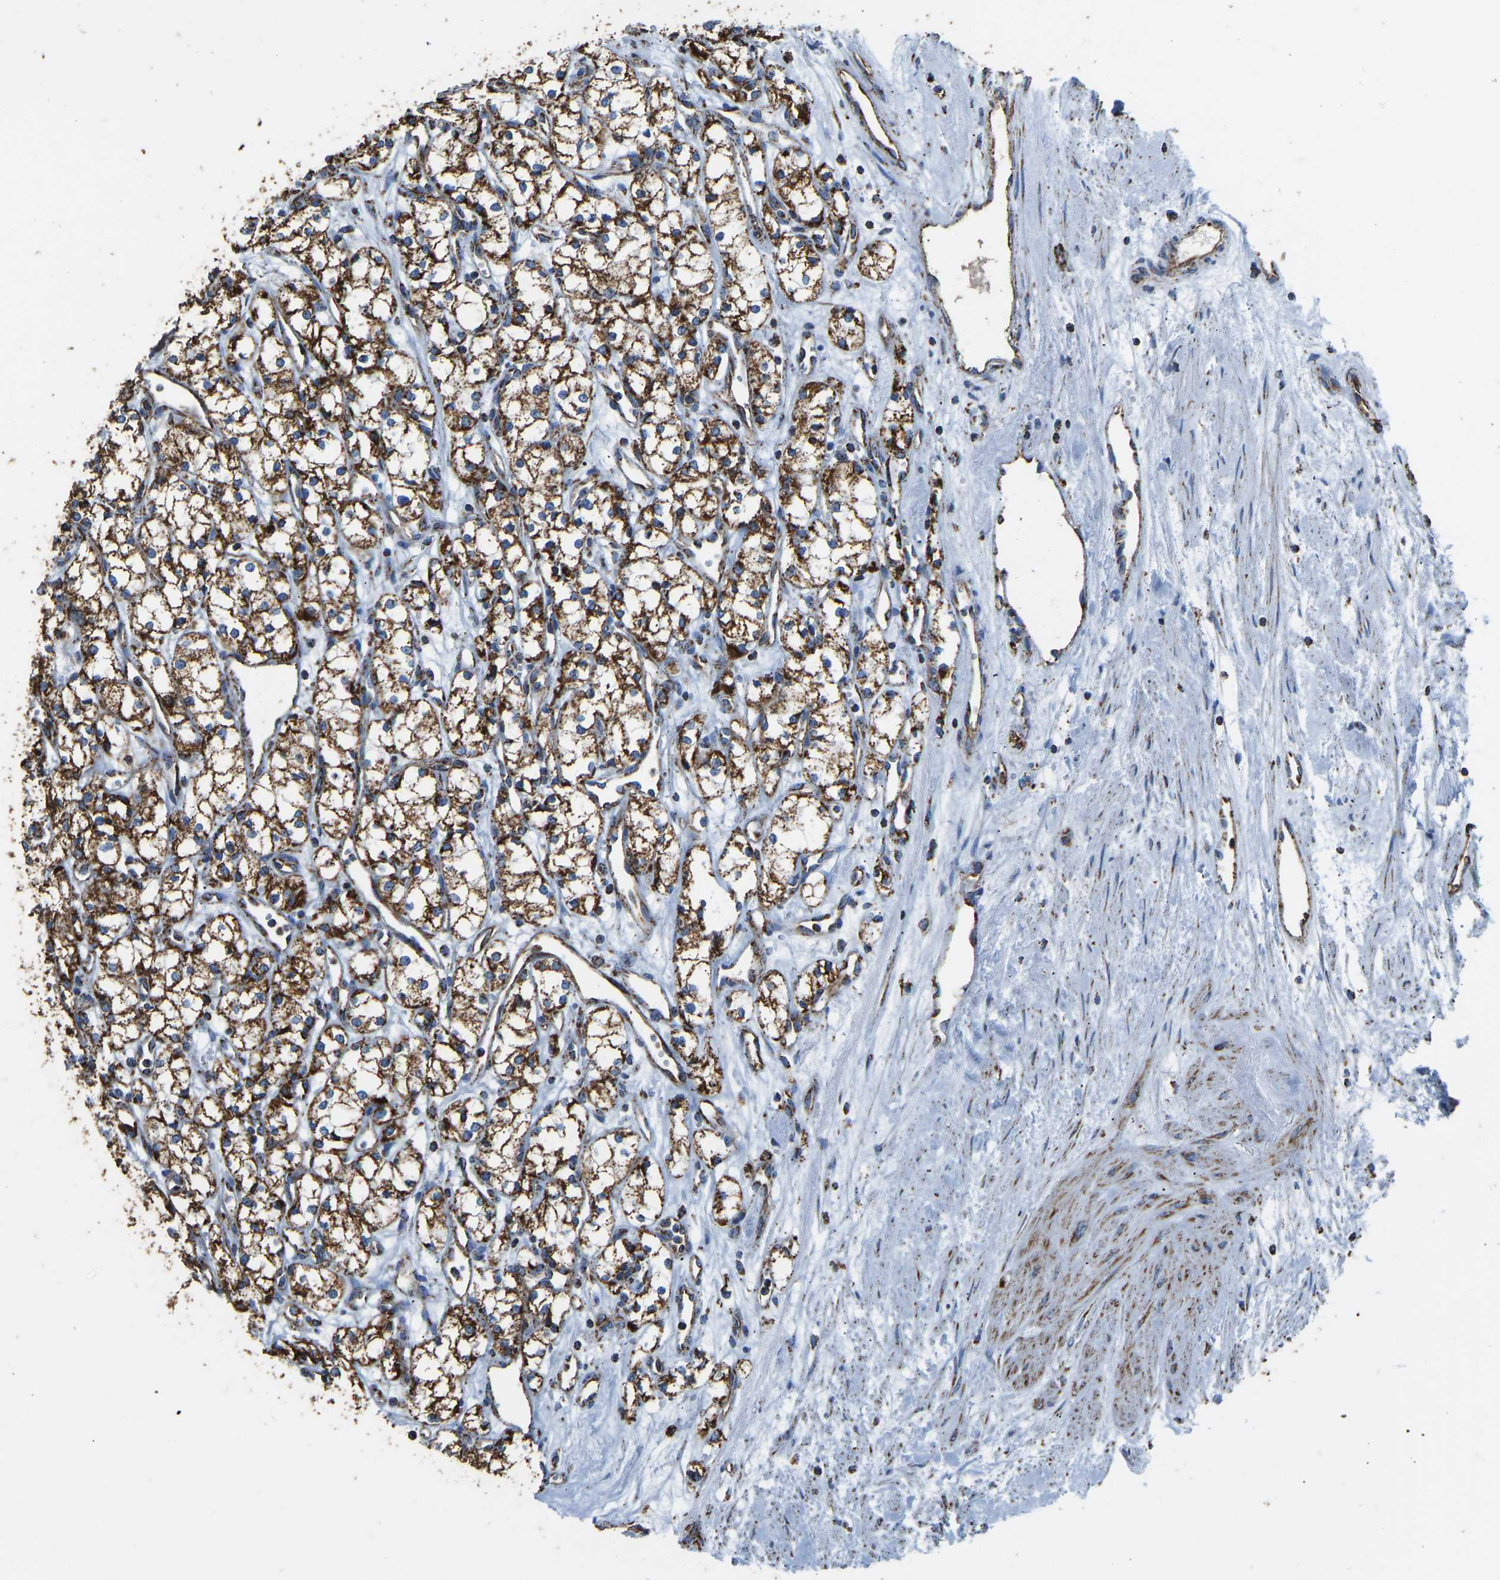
{"staining": {"intensity": "strong", "quantity": ">75%", "location": "cytoplasmic/membranous"}, "tissue": "renal cancer", "cell_type": "Tumor cells", "image_type": "cancer", "snomed": [{"axis": "morphology", "description": "Adenocarcinoma, NOS"}, {"axis": "topography", "description": "Kidney"}], "caption": "Adenocarcinoma (renal) was stained to show a protein in brown. There is high levels of strong cytoplasmic/membranous staining in about >75% of tumor cells.", "gene": "IRX6", "patient": {"sex": "male", "age": 59}}